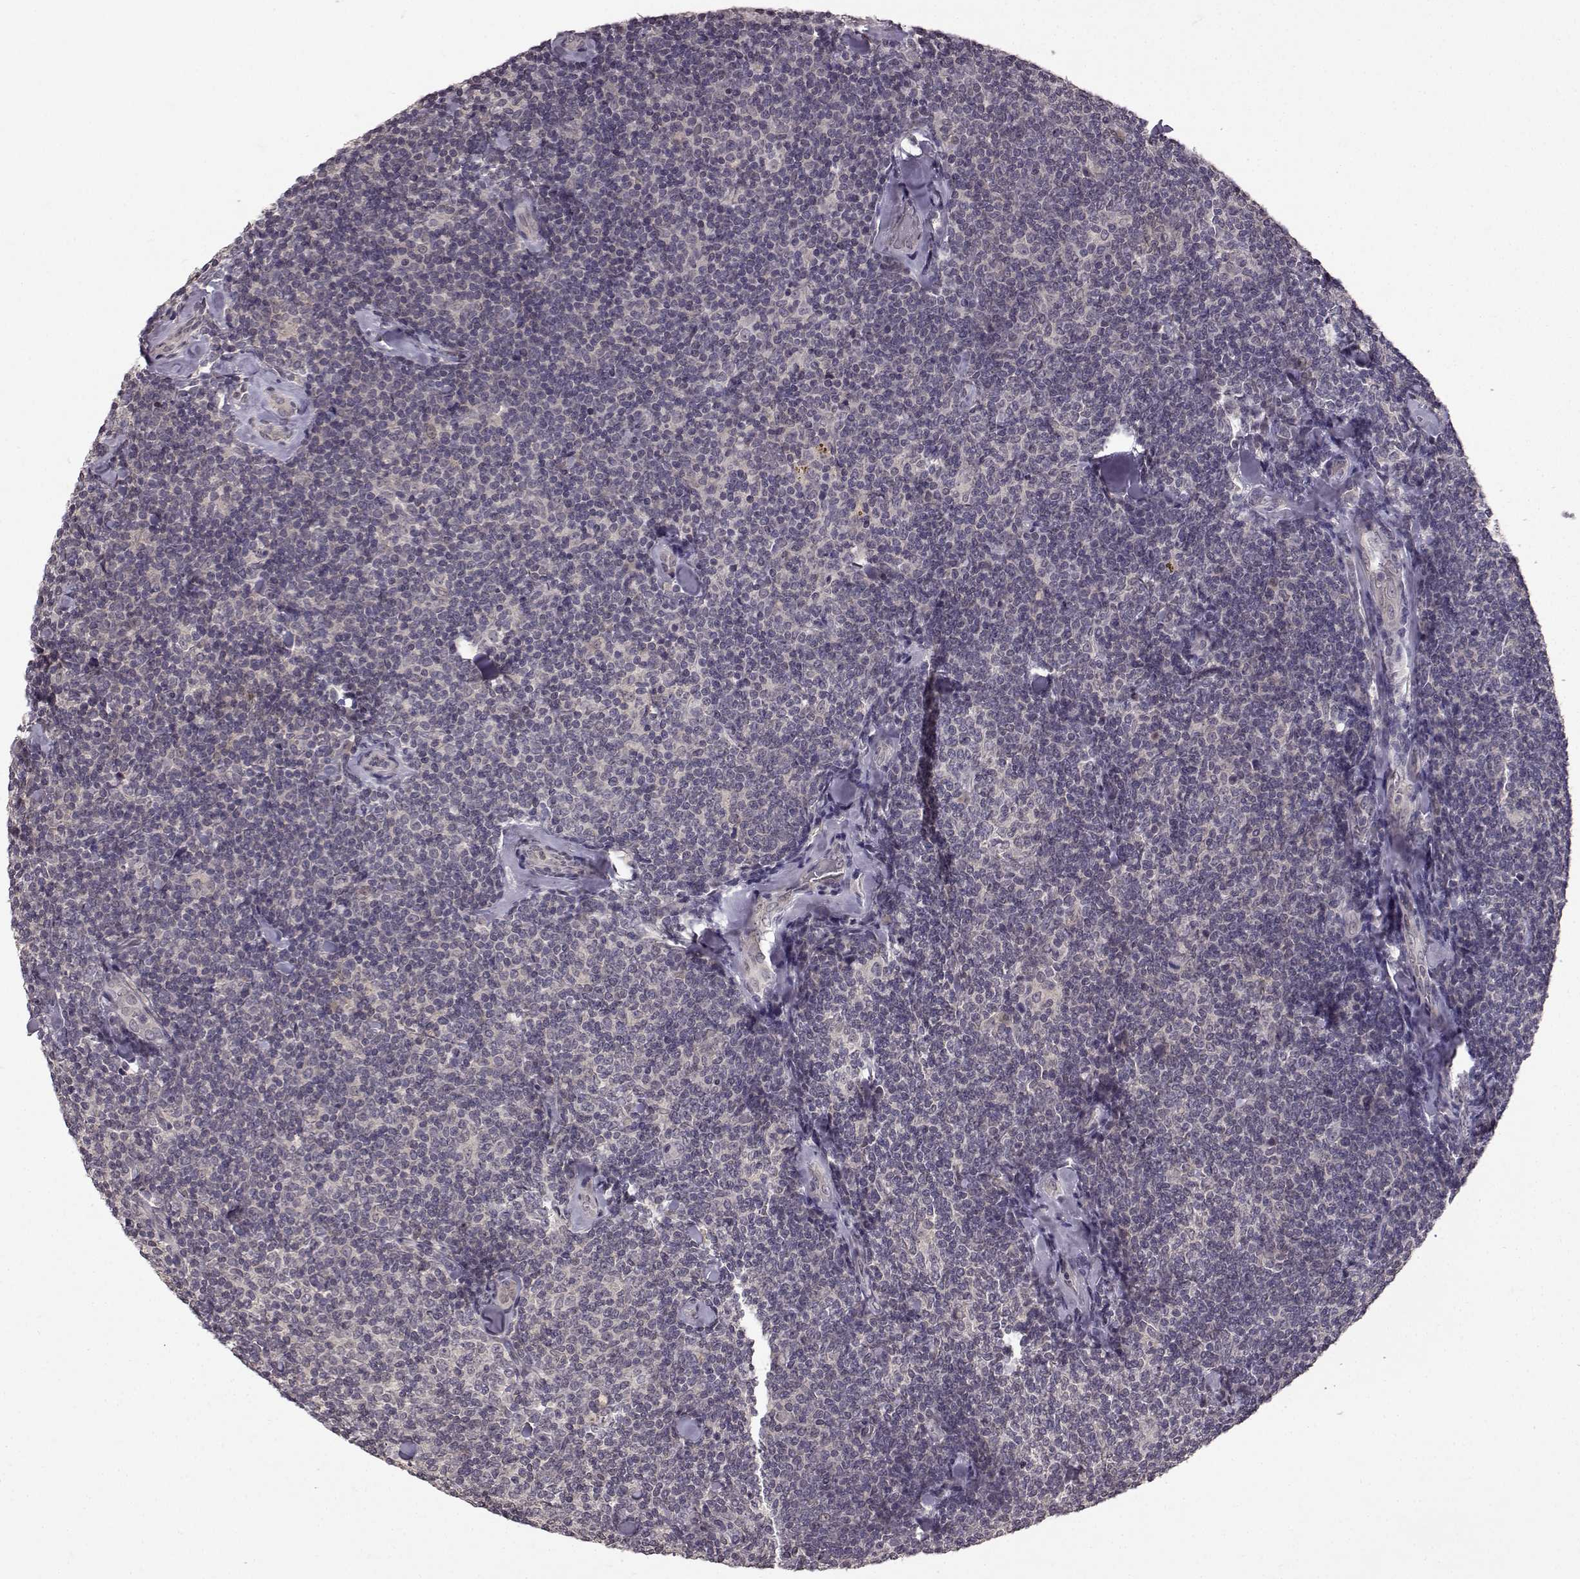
{"staining": {"intensity": "negative", "quantity": "none", "location": "none"}, "tissue": "lymphoma", "cell_type": "Tumor cells", "image_type": "cancer", "snomed": [{"axis": "morphology", "description": "Malignant lymphoma, non-Hodgkin's type, Low grade"}, {"axis": "topography", "description": "Lymph node"}], "caption": "A high-resolution micrograph shows immunohistochemistry (IHC) staining of low-grade malignant lymphoma, non-Hodgkin's type, which exhibits no significant staining in tumor cells.", "gene": "NTRK2", "patient": {"sex": "female", "age": 56}}